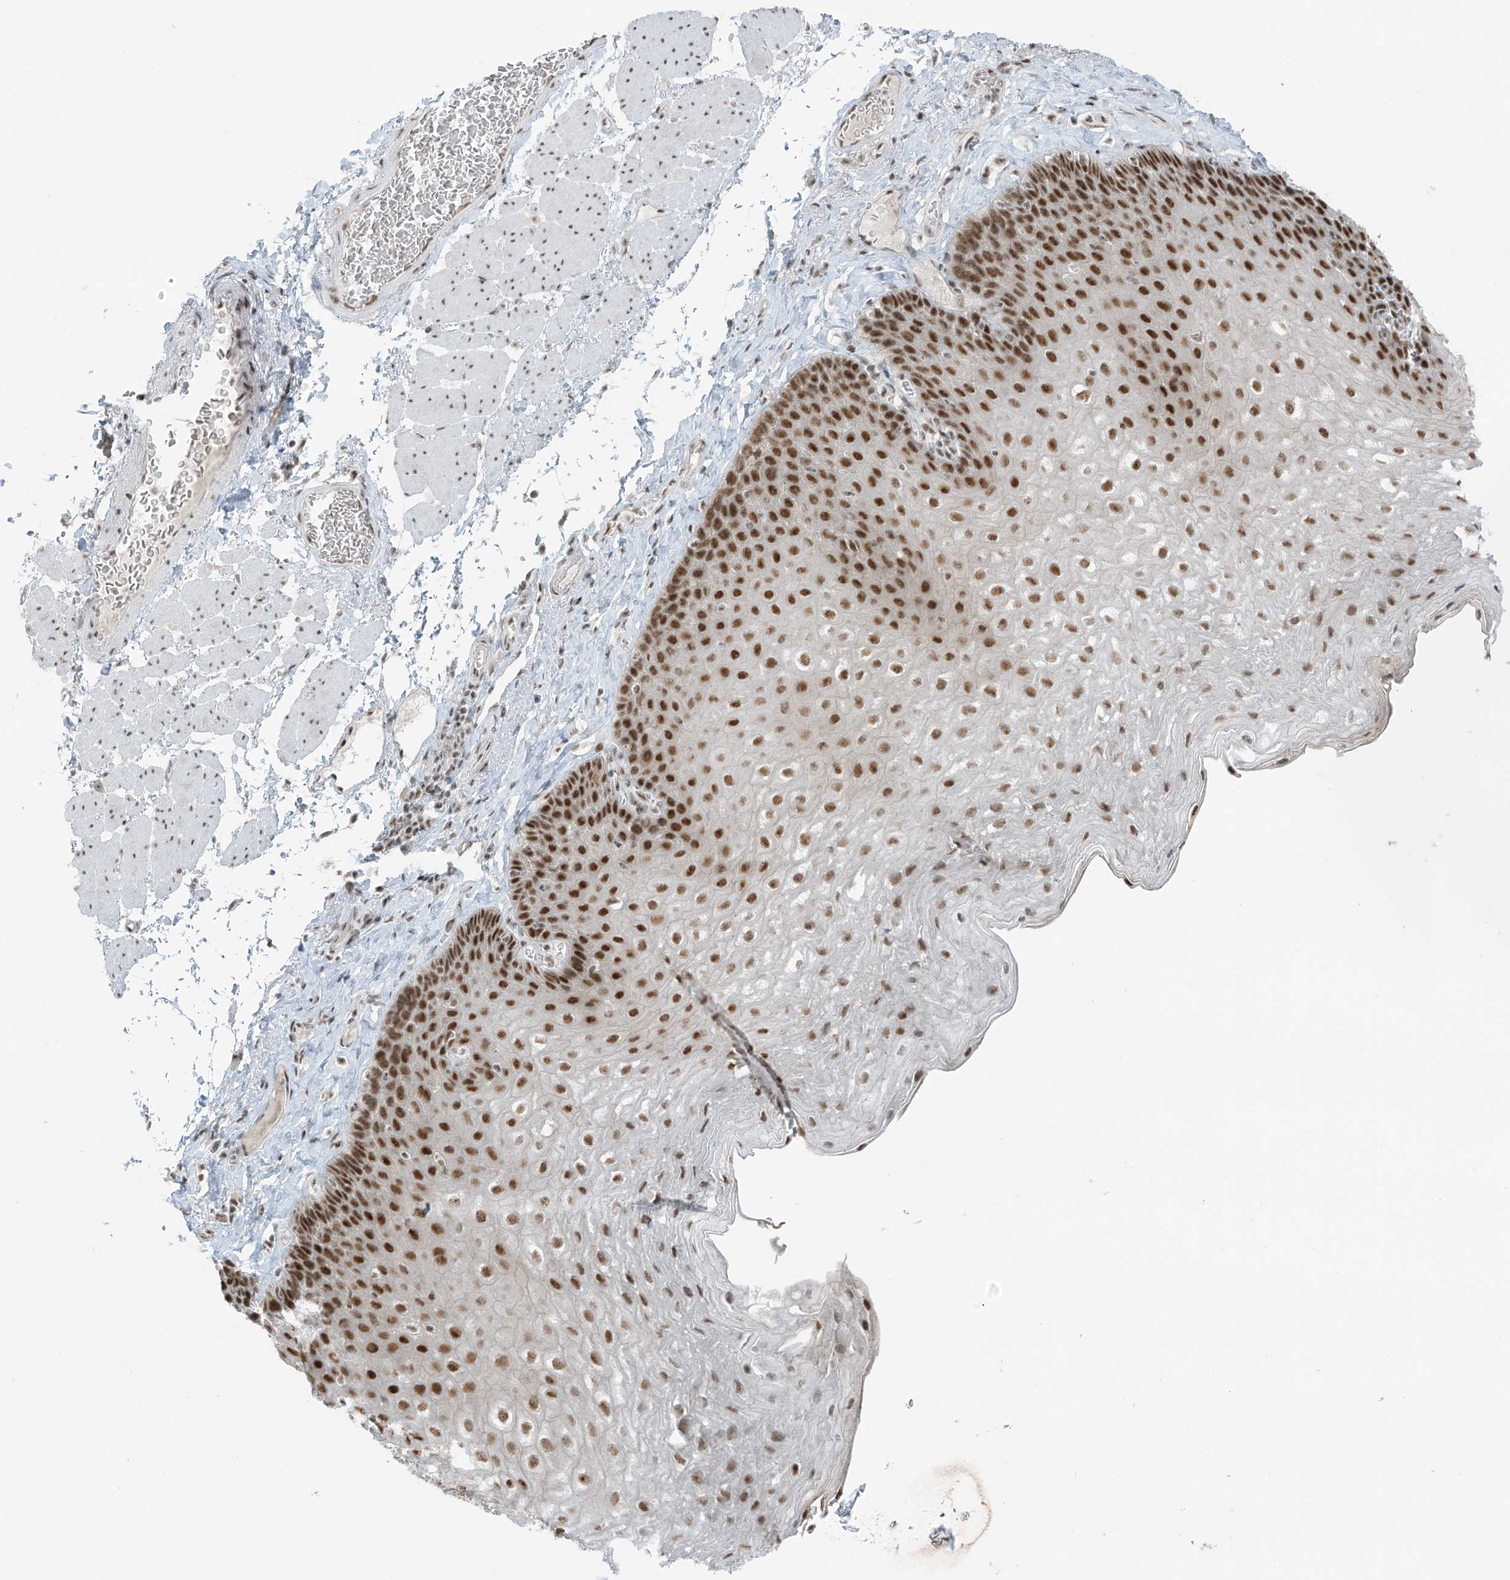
{"staining": {"intensity": "strong", "quantity": ">75%", "location": "nuclear"}, "tissue": "esophagus", "cell_type": "Squamous epithelial cells", "image_type": "normal", "snomed": [{"axis": "morphology", "description": "Normal tissue, NOS"}, {"axis": "topography", "description": "Esophagus"}], "caption": "Esophagus stained with DAB (3,3'-diaminobenzidine) IHC displays high levels of strong nuclear positivity in approximately >75% of squamous epithelial cells.", "gene": "WRNIP1", "patient": {"sex": "female", "age": 66}}